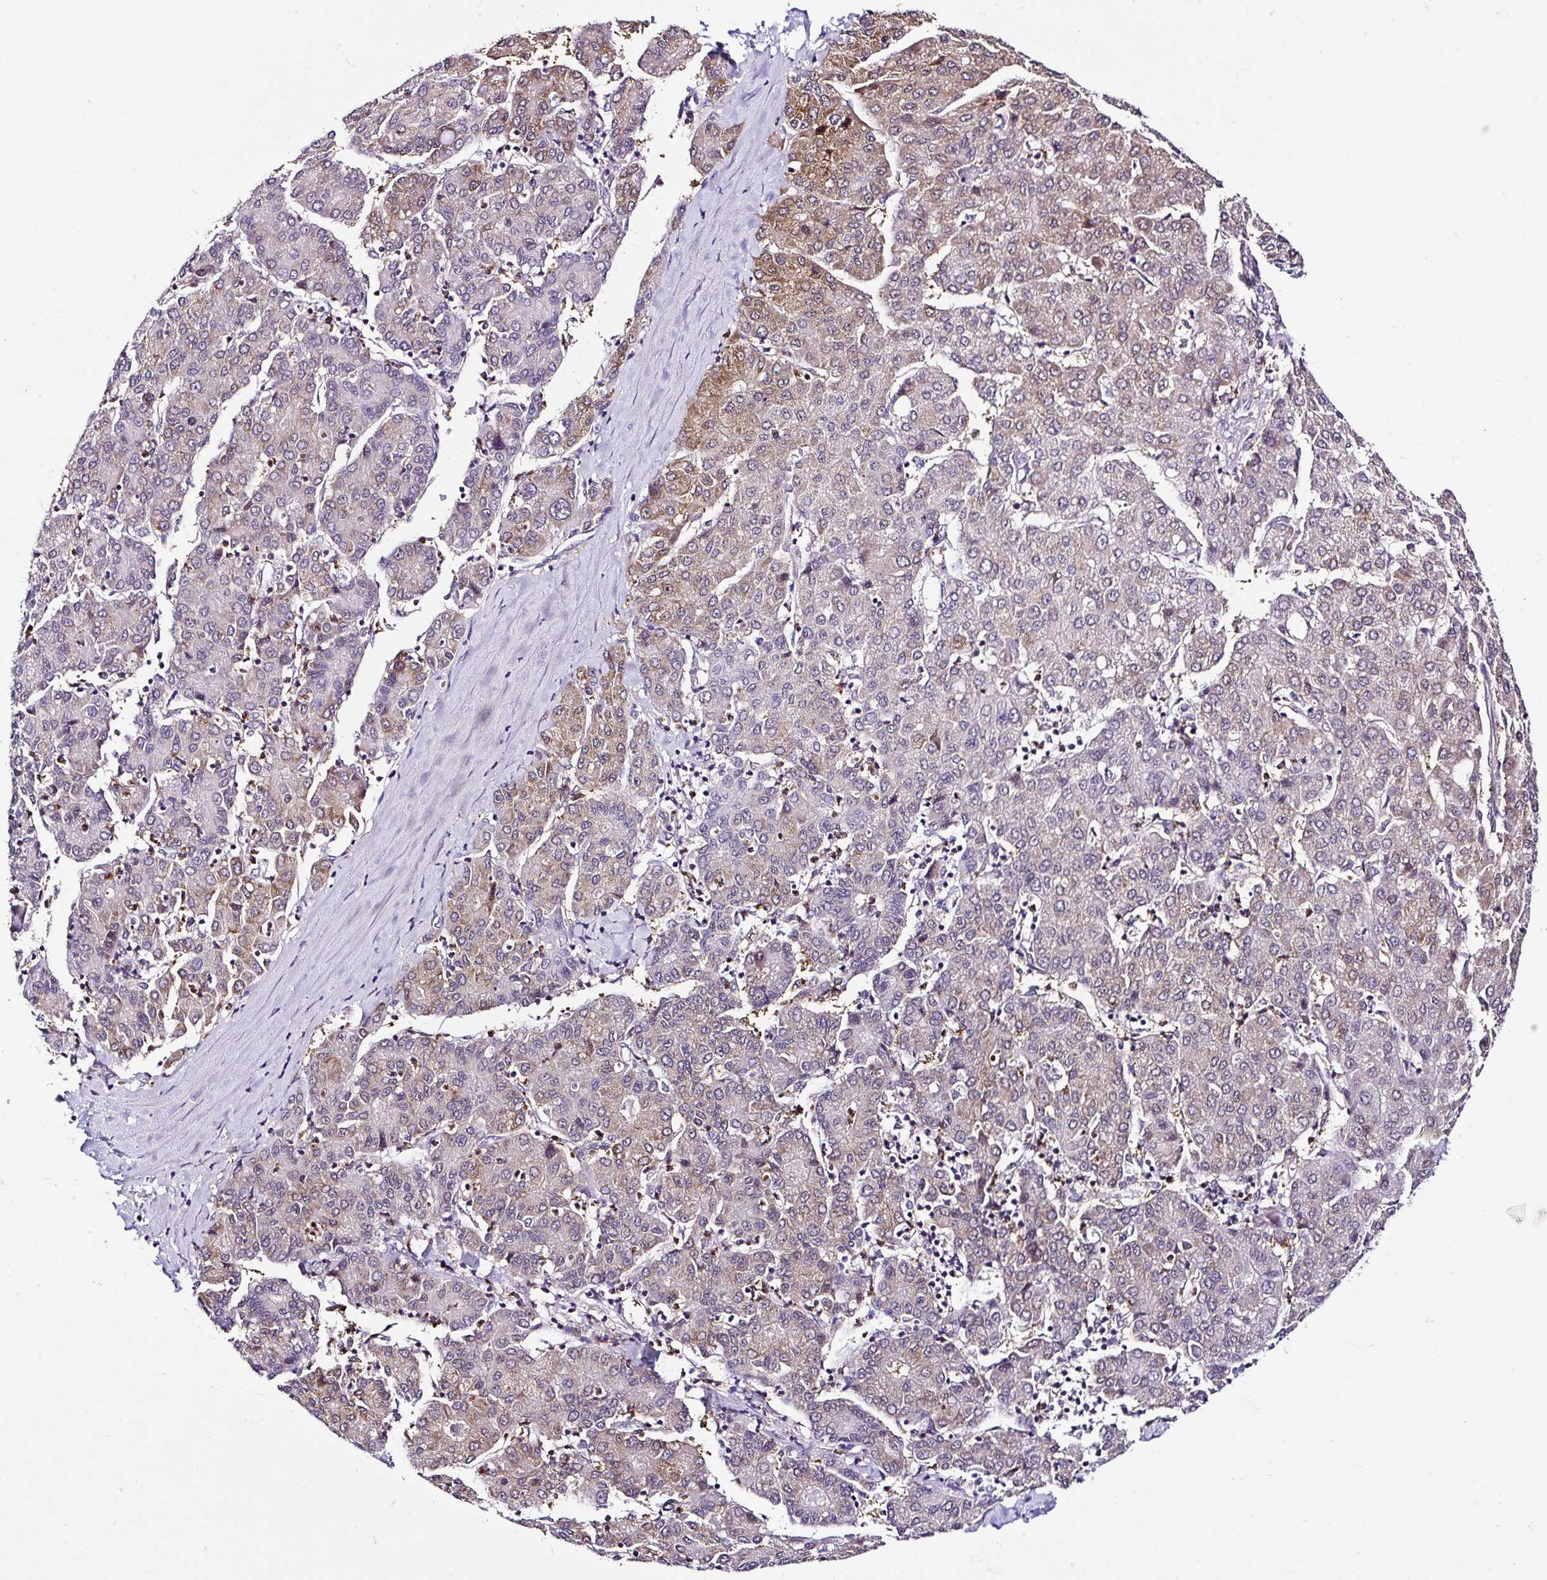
{"staining": {"intensity": "moderate", "quantity": "25%-75%", "location": "cytoplasmic/membranous"}, "tissue": "liver cancer", "cell_type": "Tumor cells", "image_type": "cancer", "snomed": [{"axis": "morphology", "description": "Carcinoma, Hepatocellular, NOS"}, {"axis": "topography", "description": "Liver"}], "caption": "A medium amount of moderate cytoplasmic/membranous positivity is identified in about 25%-75% of tumor cells in hepatocellular carcinoma (liver) tissue.", "gene": "PIN4", "patient": {"sex": "male", "age": 65}}